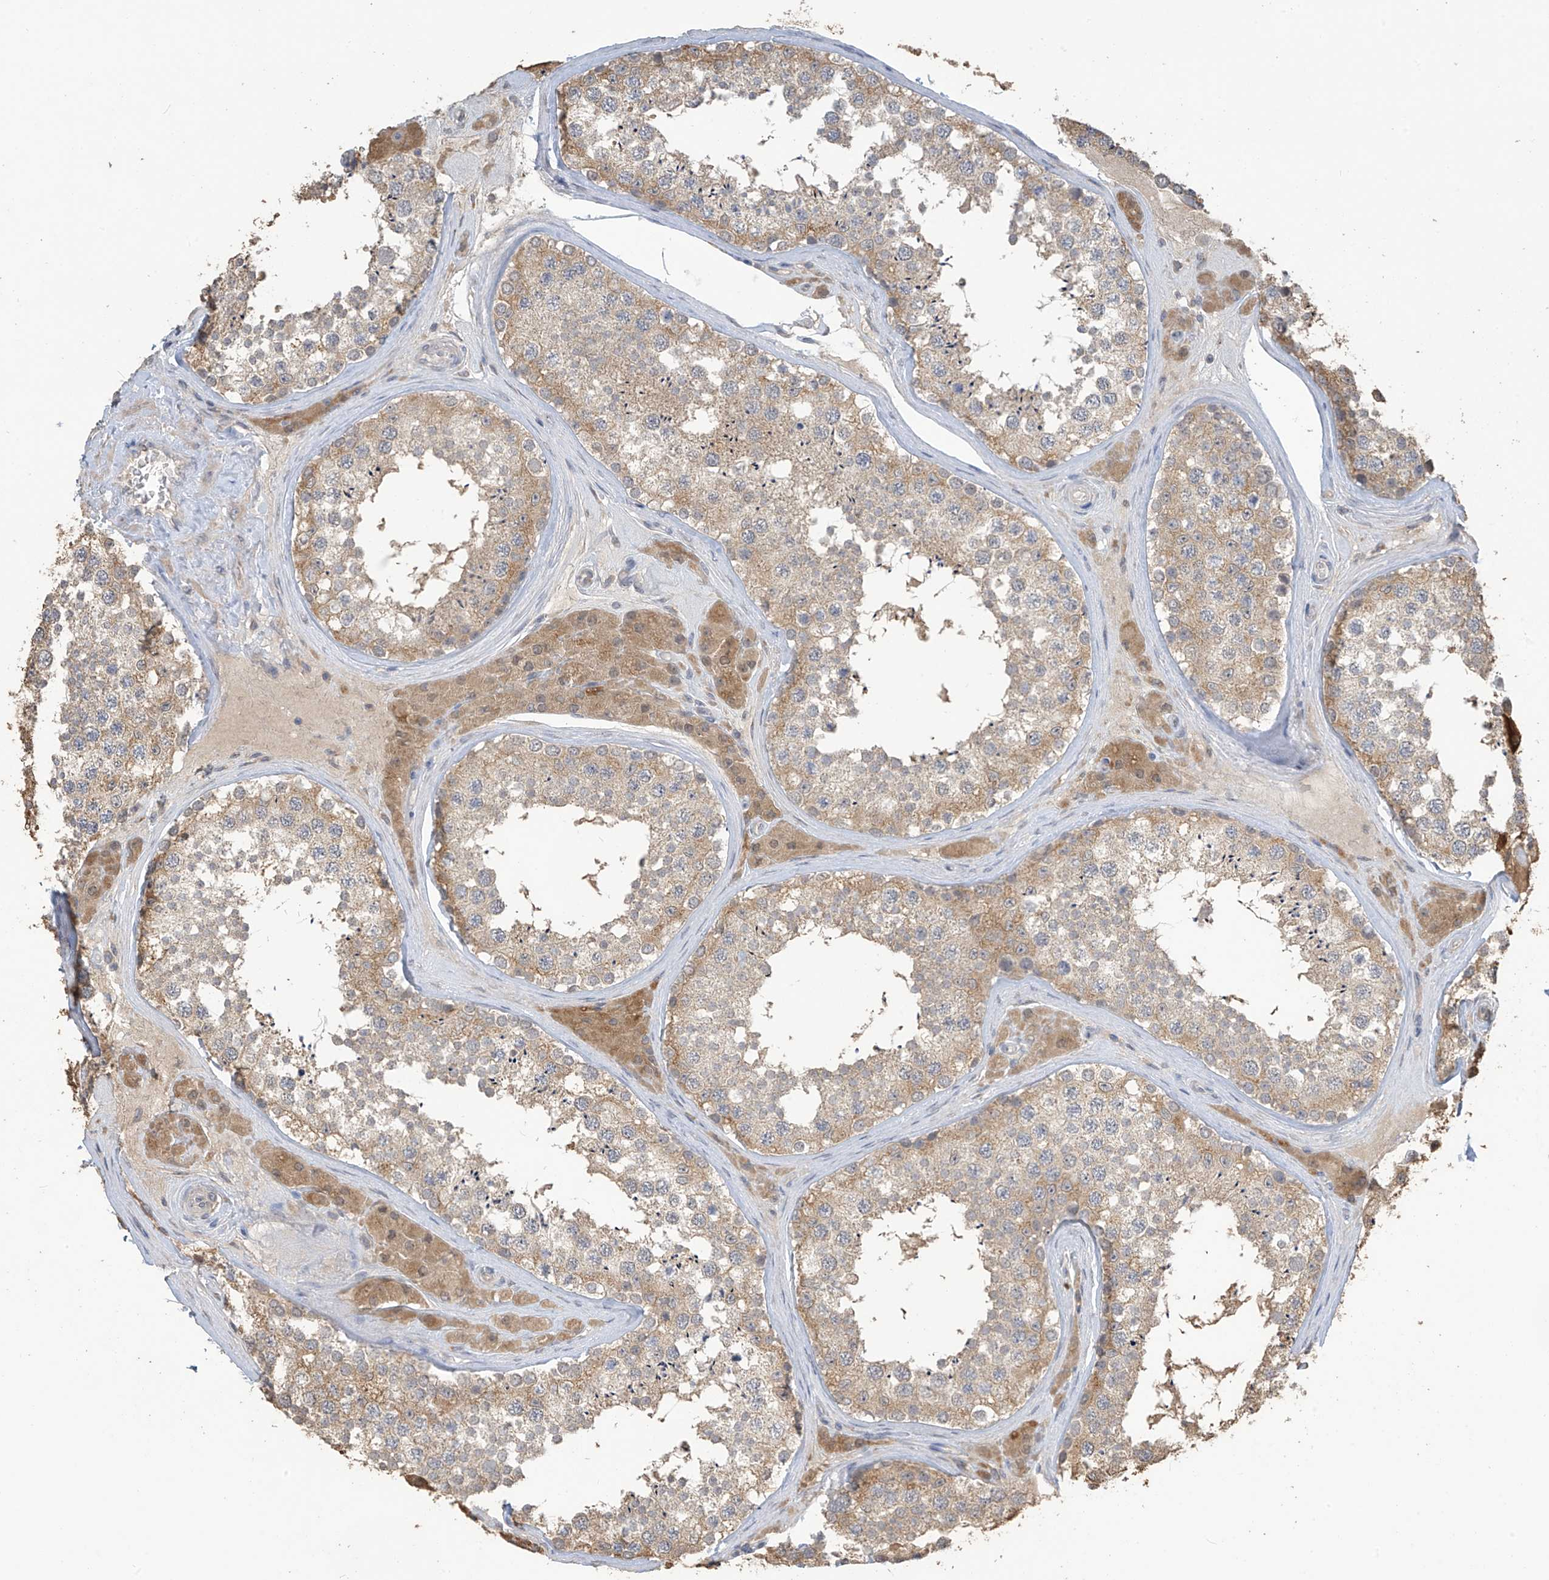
{"staining": {"intensity": "moderate", "quantity": ">75%", "location": "cytoplasmic/membranous"}, "tissue": "testis", "cell_type": "Cells in seminiferous ducts", "image_type": "normal", "snomed": [{"axis": "morphology", "description": "Normal tissue, NOS"}, {"axis": "topography", "description": "Testis"}], "caption": "A medium amount of moderate cytoplasmic/membranous expression is appreciated in approximately >75% of cells in seminiferous ducts in normal testis. The protein is shown in brown color, while the nuclei are stained blue.", "gene": "SLFN14", "patient": {"sex": "male", "age": 46}}